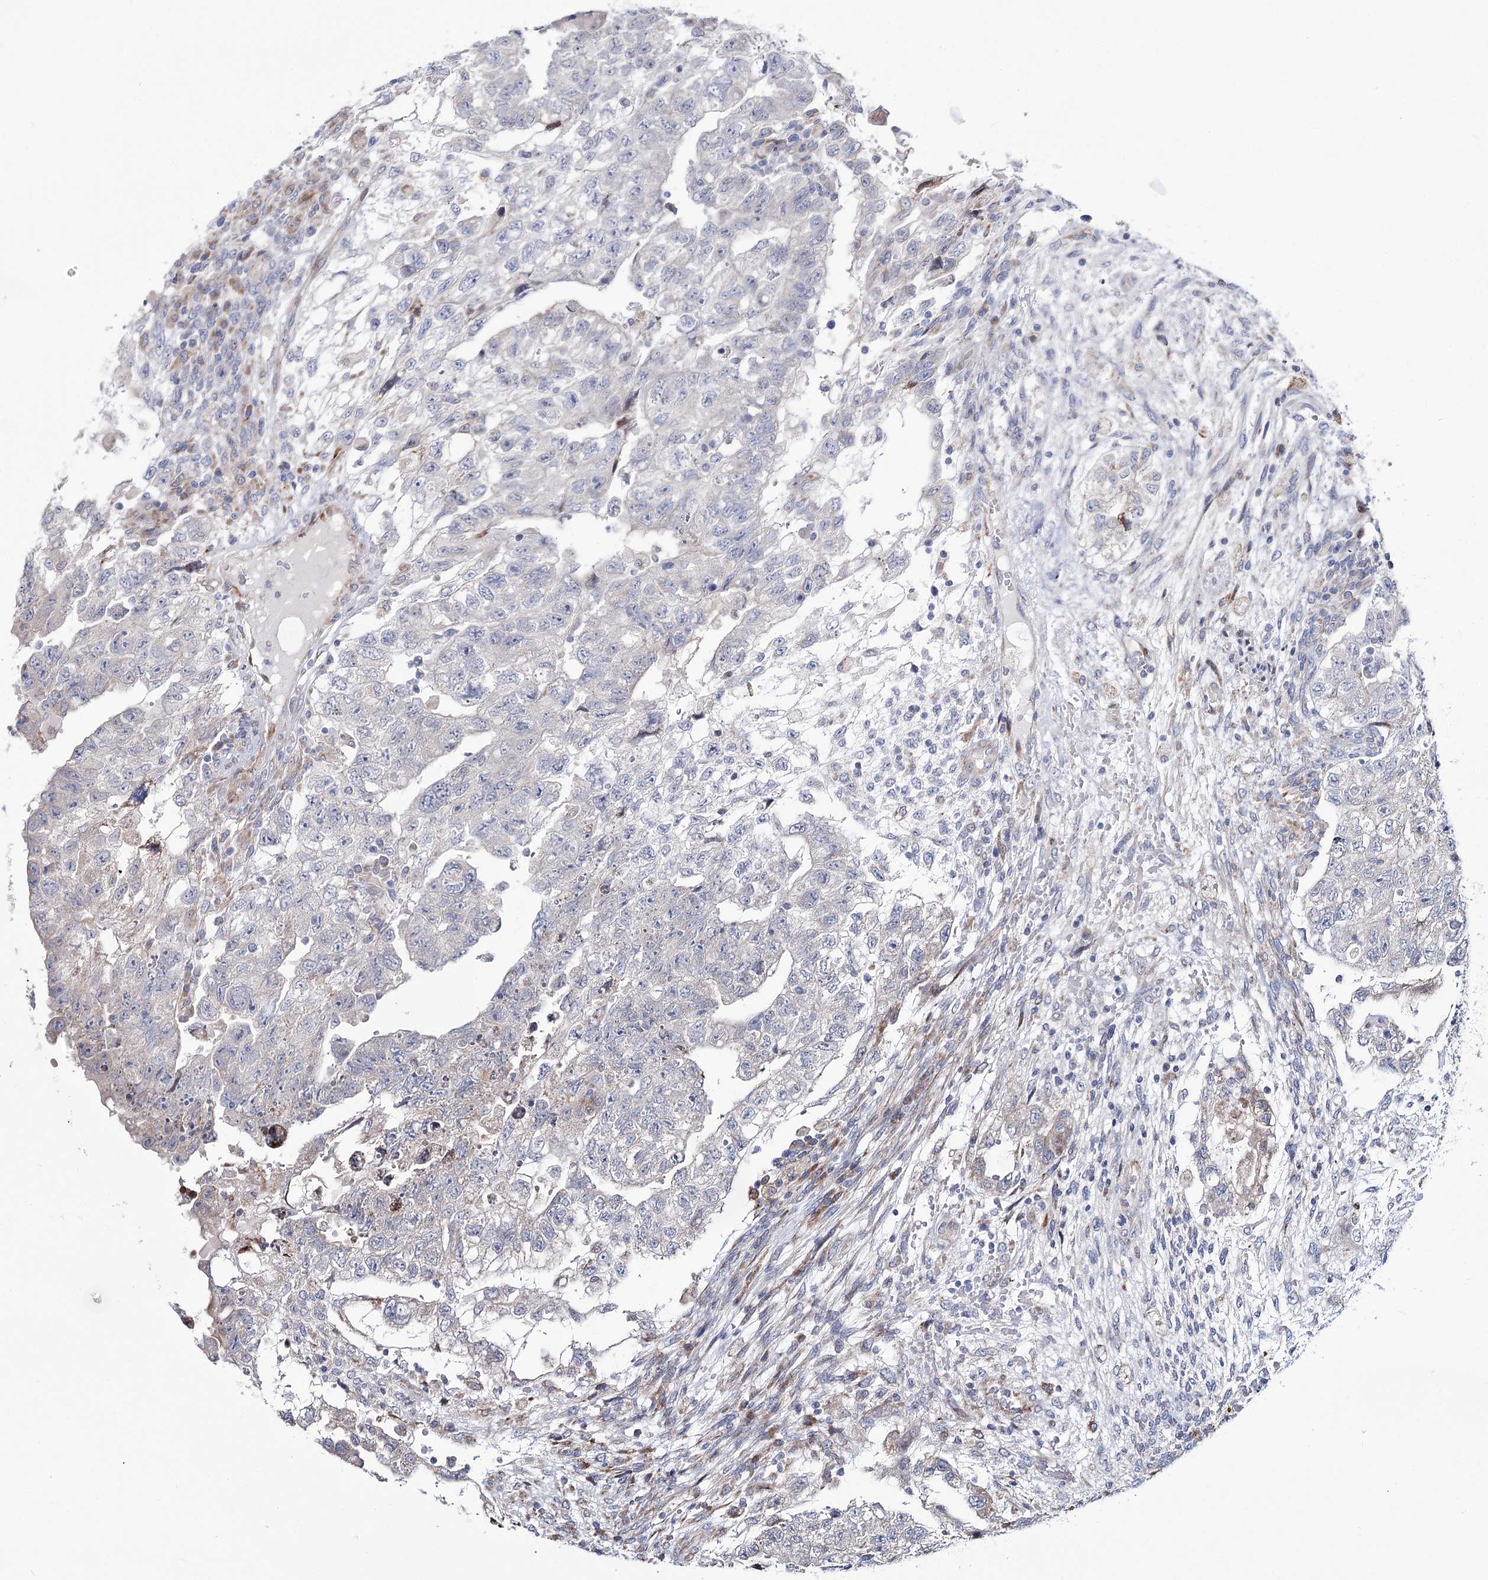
{"staining": {"intensity": "negative", "quantity": "none", "location": "none"}, "tissue": "testis cancer", "cell_type": "Tumor cells", "image_type": "cancer", "snomed": [{"axis": "morphology", "description": "Carcinoma, Embryonal, NOS"}, {"axis": "topography", "description": "Testis"}], "caption": "DAB immunohistochemical staining of testis embryonal carcinoma exhibits no significant expression in tumor cells.", "gene": "CPLANE1", "patient": {"sex": "male", "age": 36}}